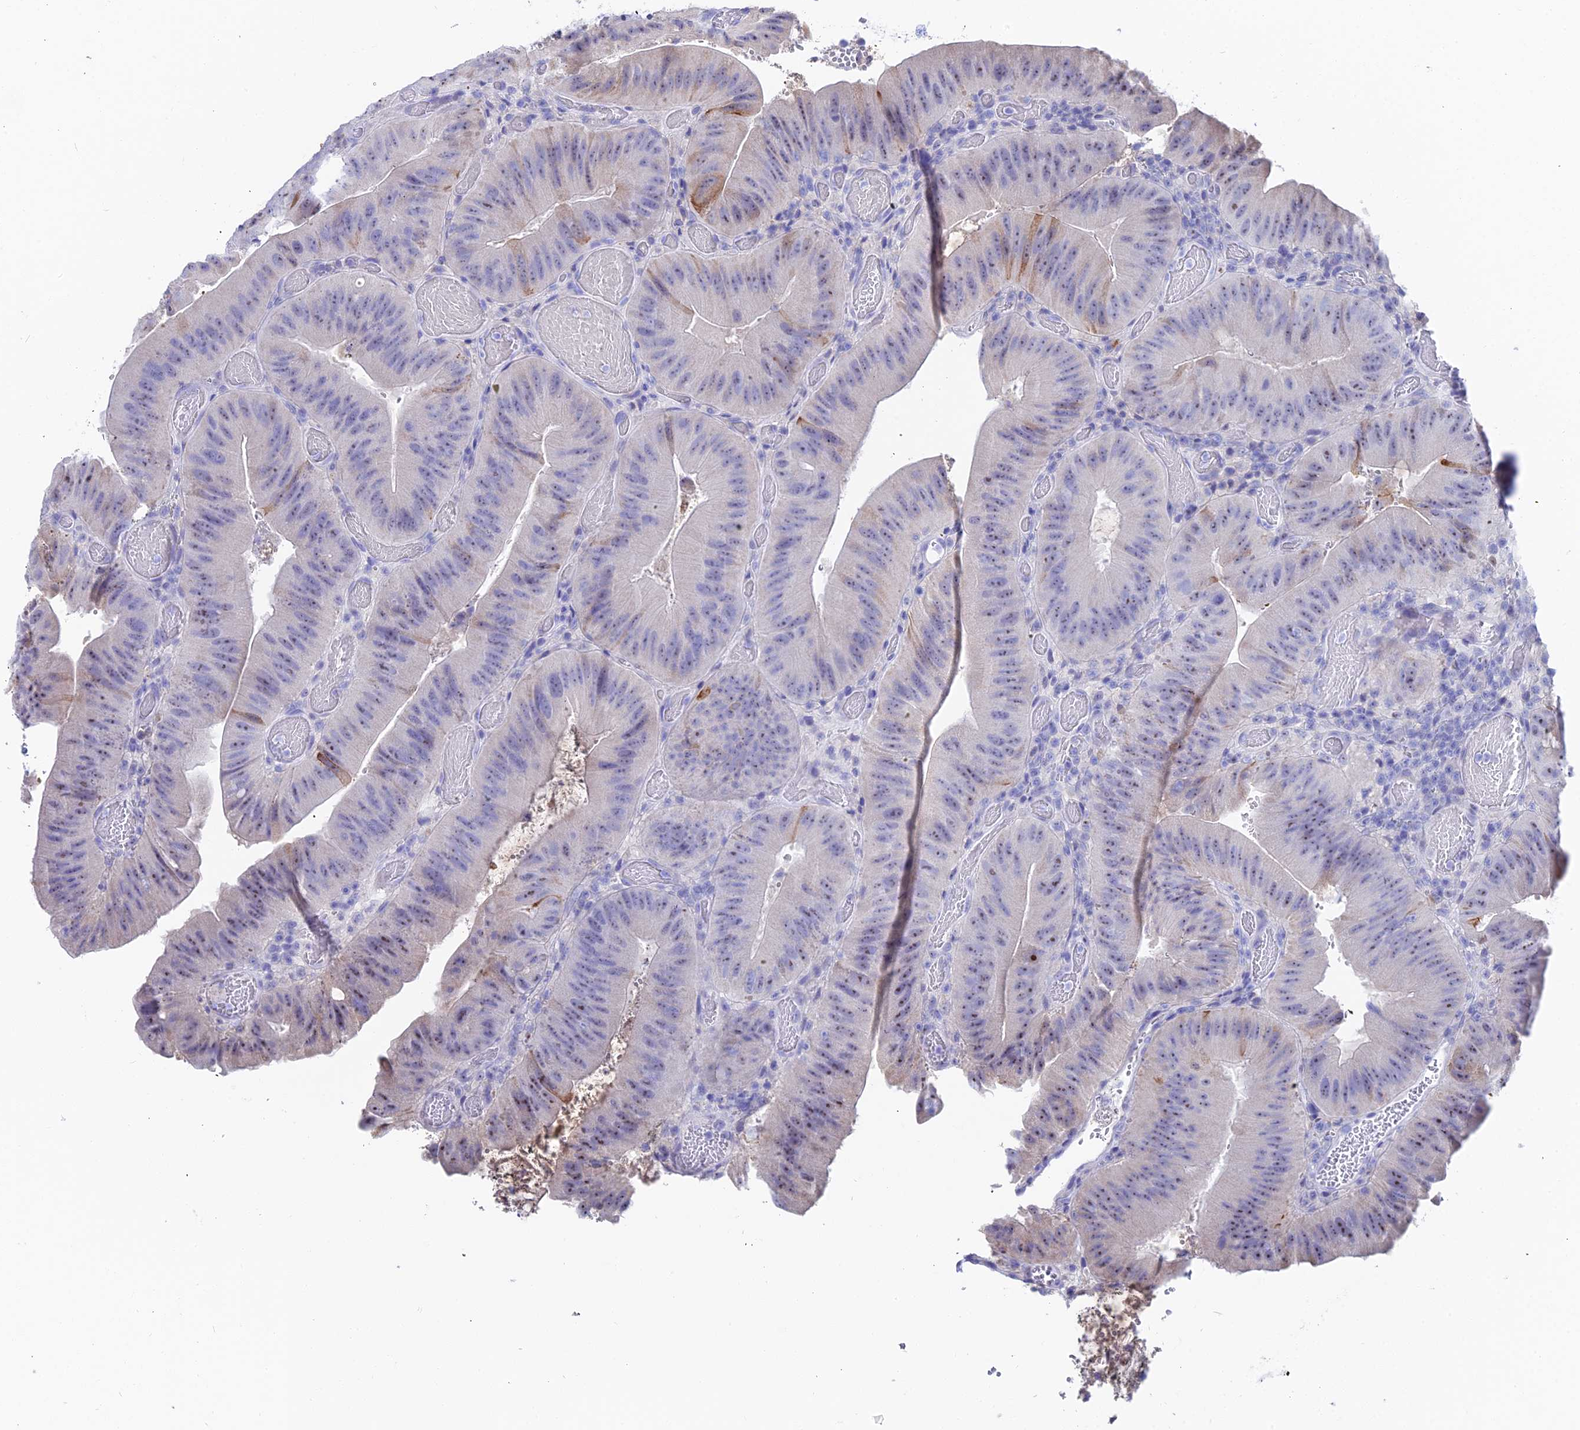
{"staining": {"intensity": "moderate", "quantity": "<25%", "location": "cytoplasmic/membranous,nuclear"}, "tissue": "colorectal cancer", "cell_type": "Tumor cells", "image_type": "cancer", "snomed": [{"axis": "morphology", "description": "Adenocarcinoma, NOS"}, {"axis": "topography", "description": "Colon"}], "caption": "Colorectal adenocarcinoma stained with immunohistochemistry displays moderate cytoplasmic/membranous and nuclear expression in about <25% of tumor cells.", "gene": "CEP41", "patient": {"sex": "female", "age": 43}}